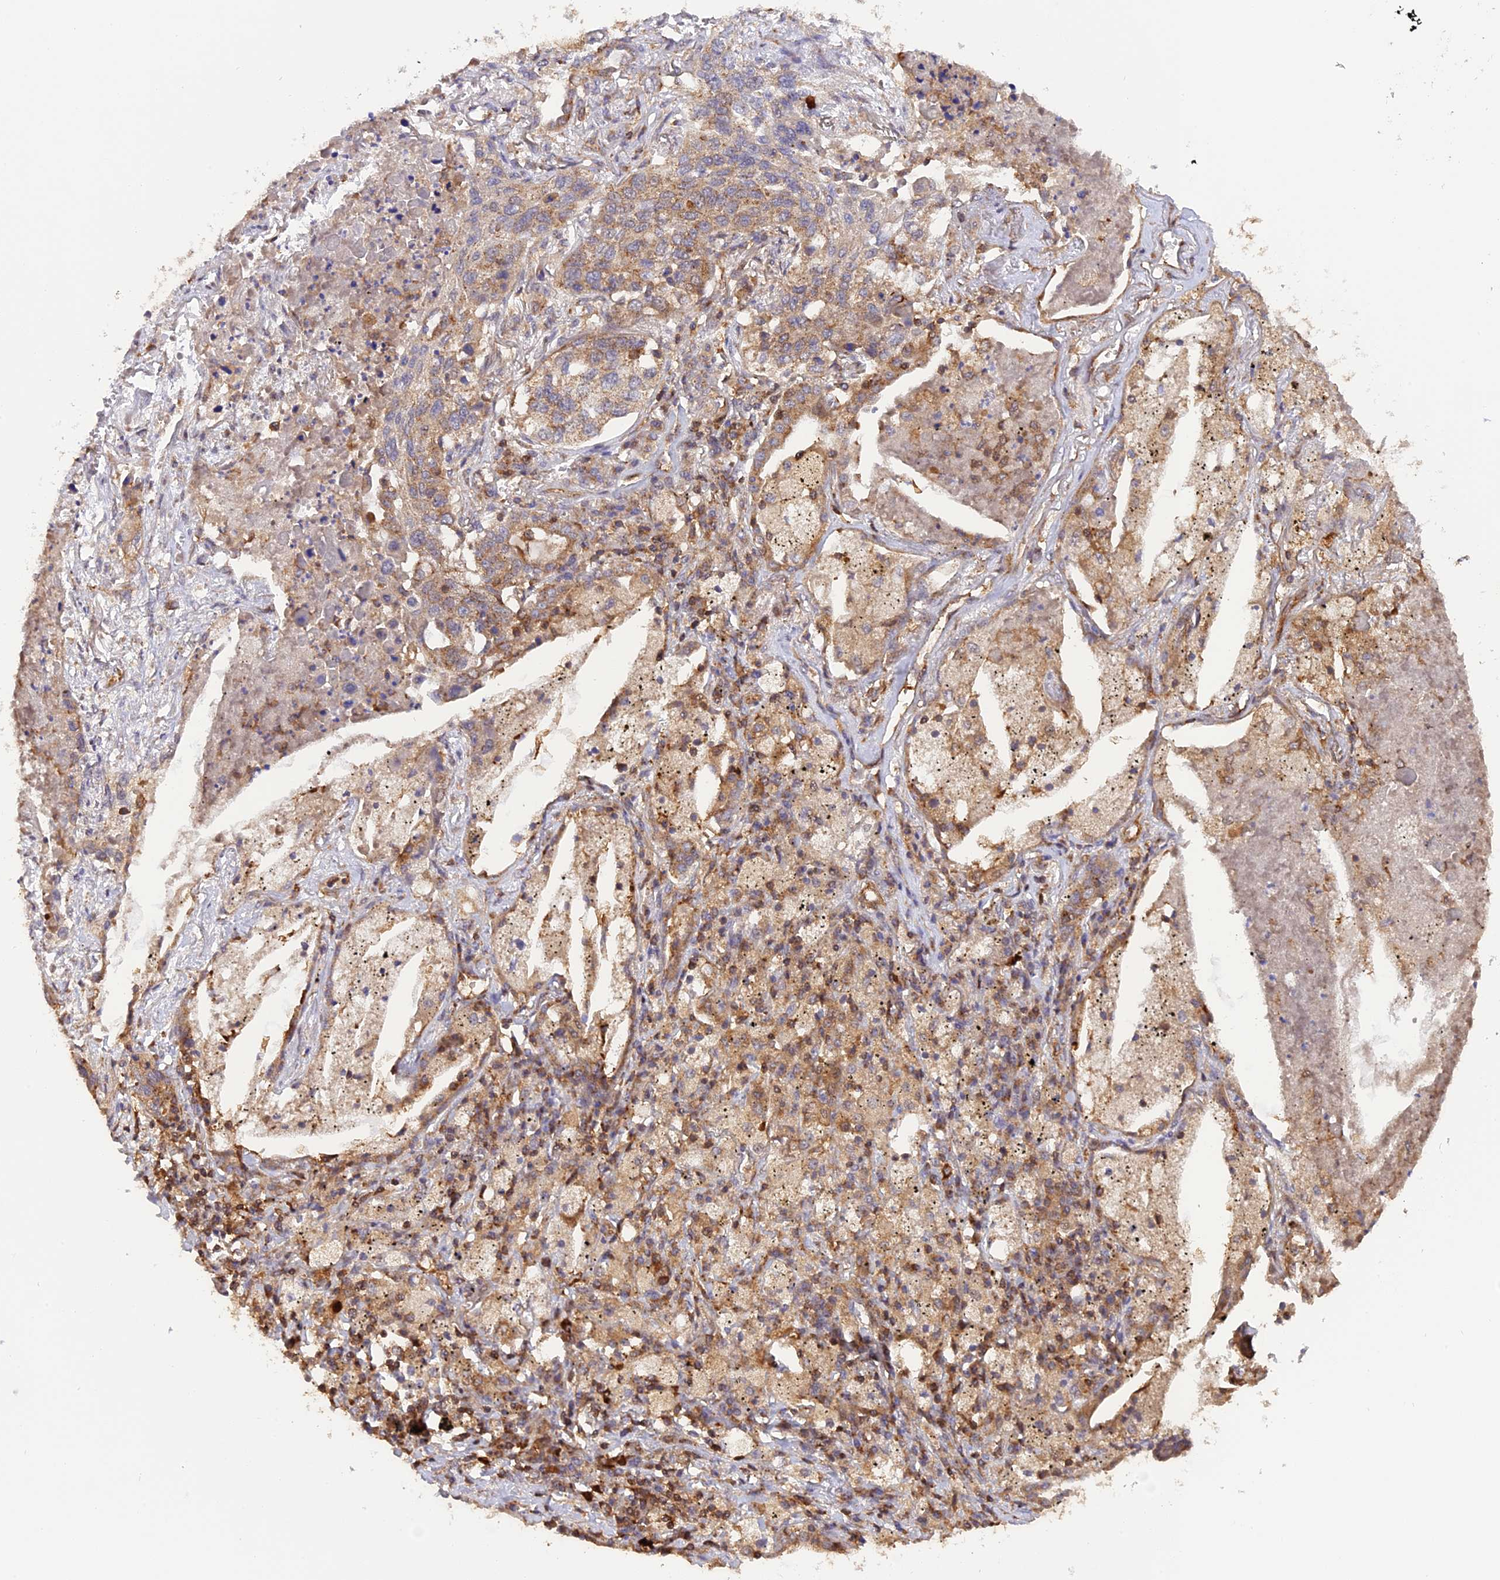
{"staining": {"intensity": "moderate", "quantity": "25%-75%", "location": "cytoplasmic/membranous"}, "tissue": "lung cancer", "cell_type": "Tumor cells", "image_type": "cancer", "snomed": [{"axis": "morphology", "description": "Squamous cell carcinoma, NOS"}, {"axis": "topography", "description": "Lung"}], "caption": "Lung squamous cell carcinoma stained for a protein (brown) exhibits moderate cytoplasmic/membranous positive staining in approximately 25%-75% of tumor cells.", "gene": "PEX3", "patient": {"sex": "female", "age": 63}}